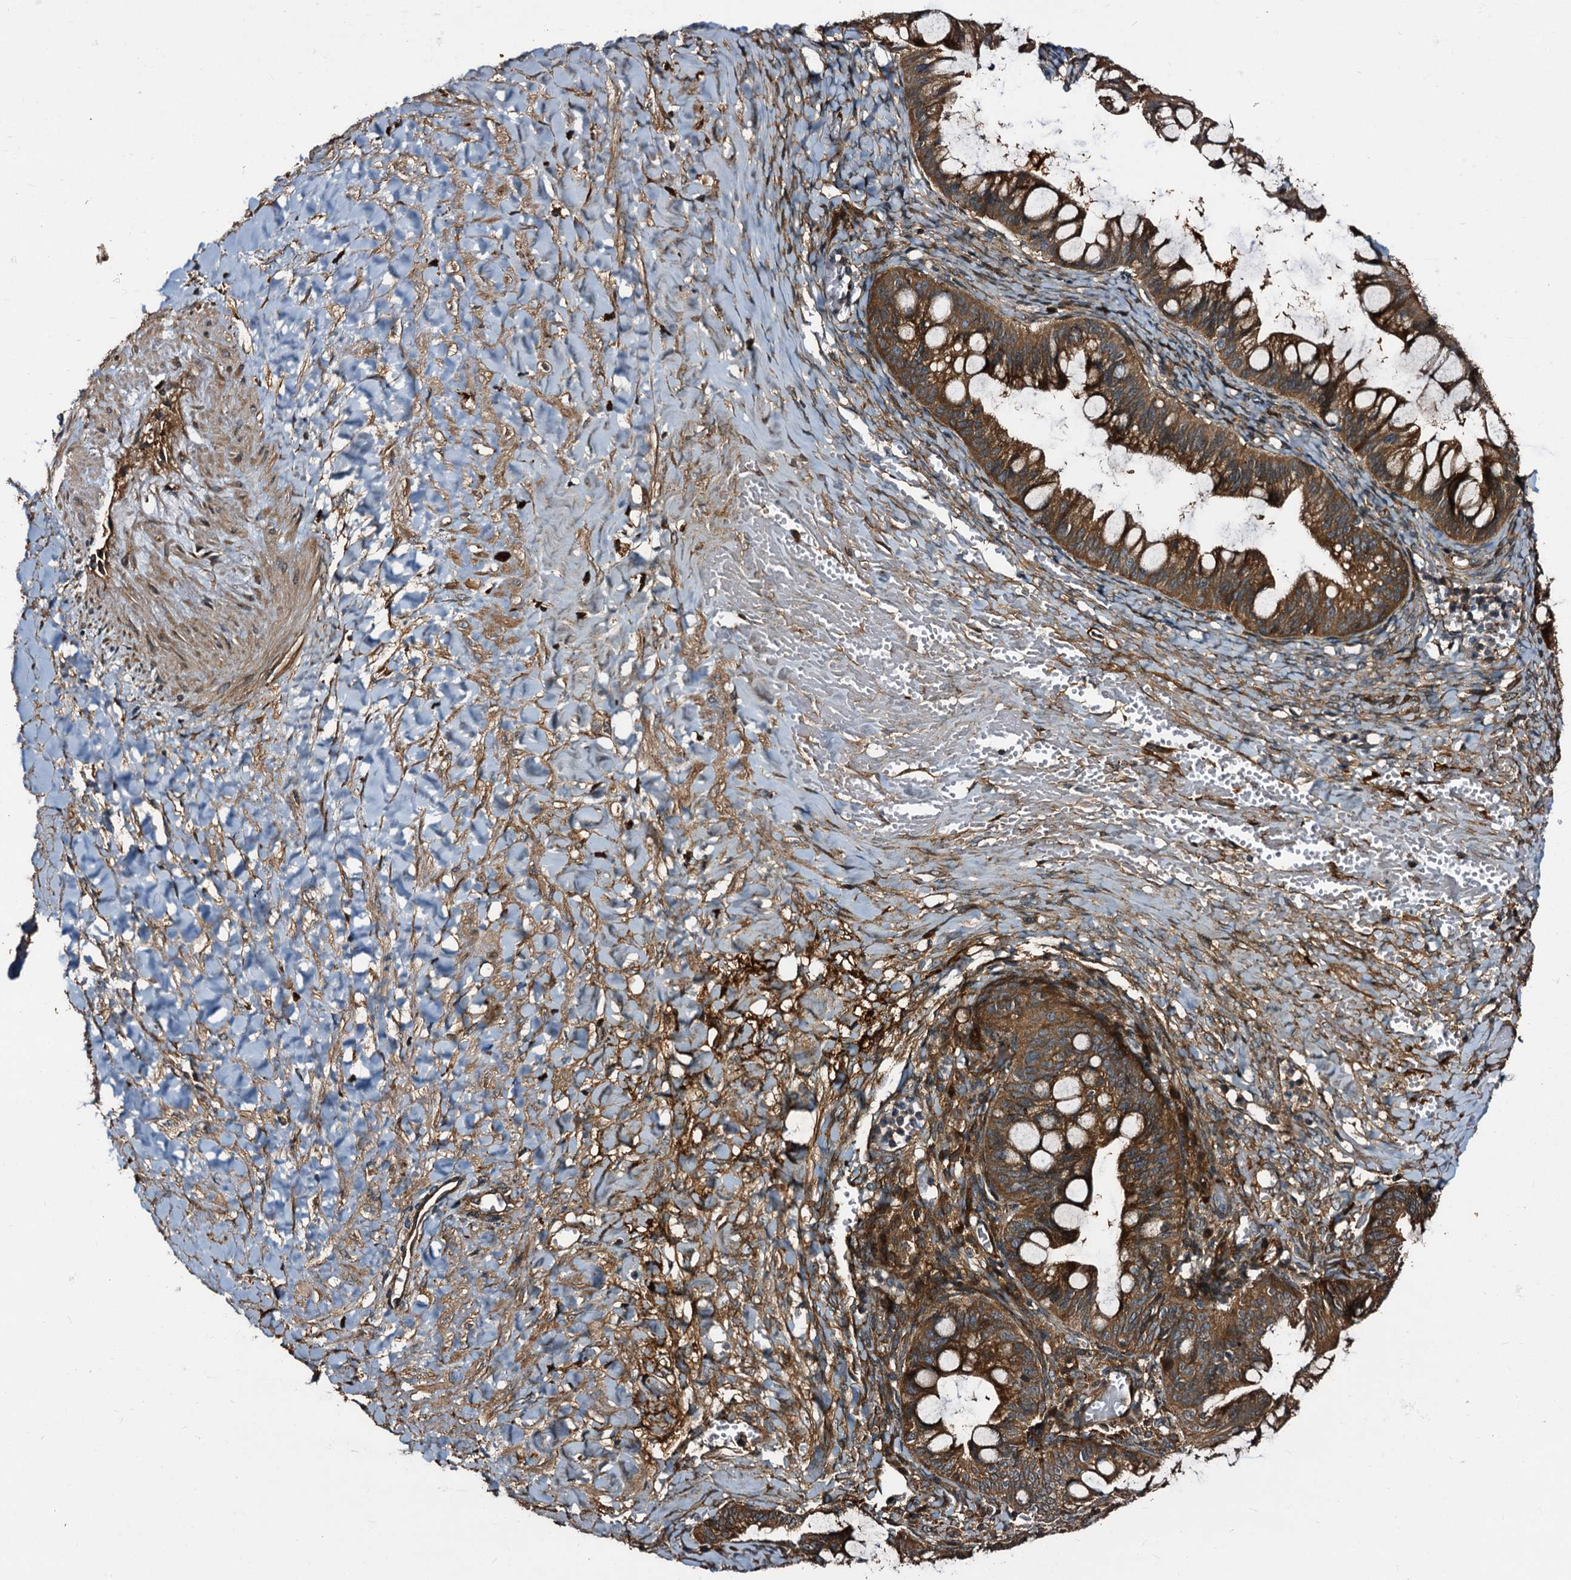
{"staining": {"intensity": "strong", "quantity": ">75%", "location": "cytoplasmic/membranous"}, "tissue": "ovarian cancer", "cell_type": "Tumor cells", "image_type": "cancer", "snomed": [{"axis": "morphology", "description": "Cystadenocarcinoma, mucinous, NOS"}, {"axis": "topography", "description": "Ovary"}], "caption": "Ovarian cancer (mucinous cystadenocarcinoma) stained with immunohistochemistry displays strong cytoplasmic/membranous staining in about >75% of tumor cells.", "gene": "PEX5", "patient": {"sex": "female", "age": 73}}